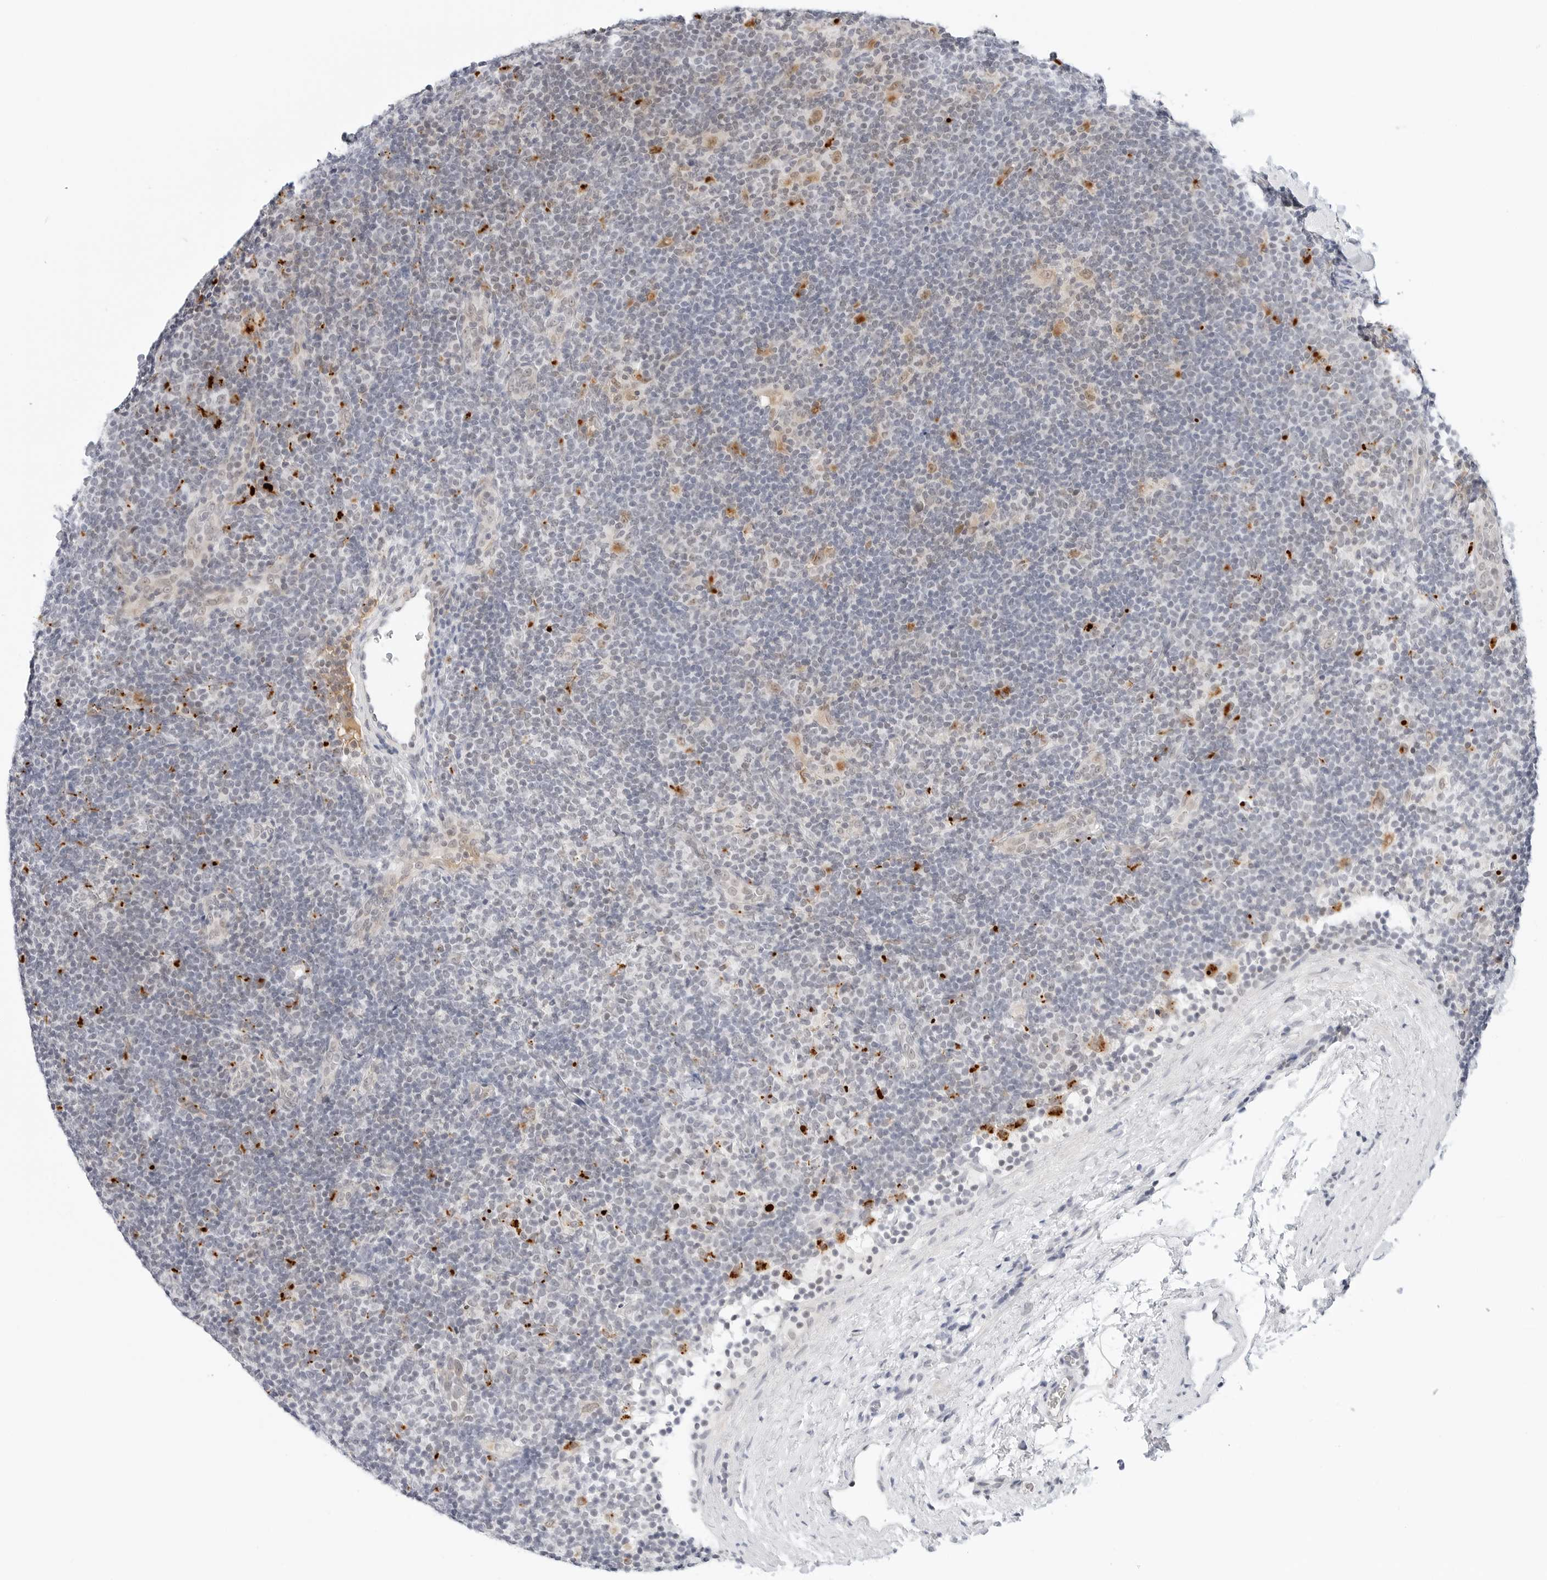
{"staining": {"intensity": "moderate", "quantity": "25%-75%", "location": "cytoplasmic/membranous,nuclear"}, "tissue": "lymphoma", "cell_type": "Tumor cells", "image_type": "cancer", "snomed": [{"axis": "morphology", "description": "Hodgkin's disease, NOS"}, {"axis": "topography", "description": "Lymph node"}], "caption": "A histopathology image of Hodgkin's disease stained for a protein reveals moderate cytoplasmic/membranous and nuclear brown staining in tumor cells.", "gene": "TSEN2", "patient": {"sex": "female", "age": 57}}